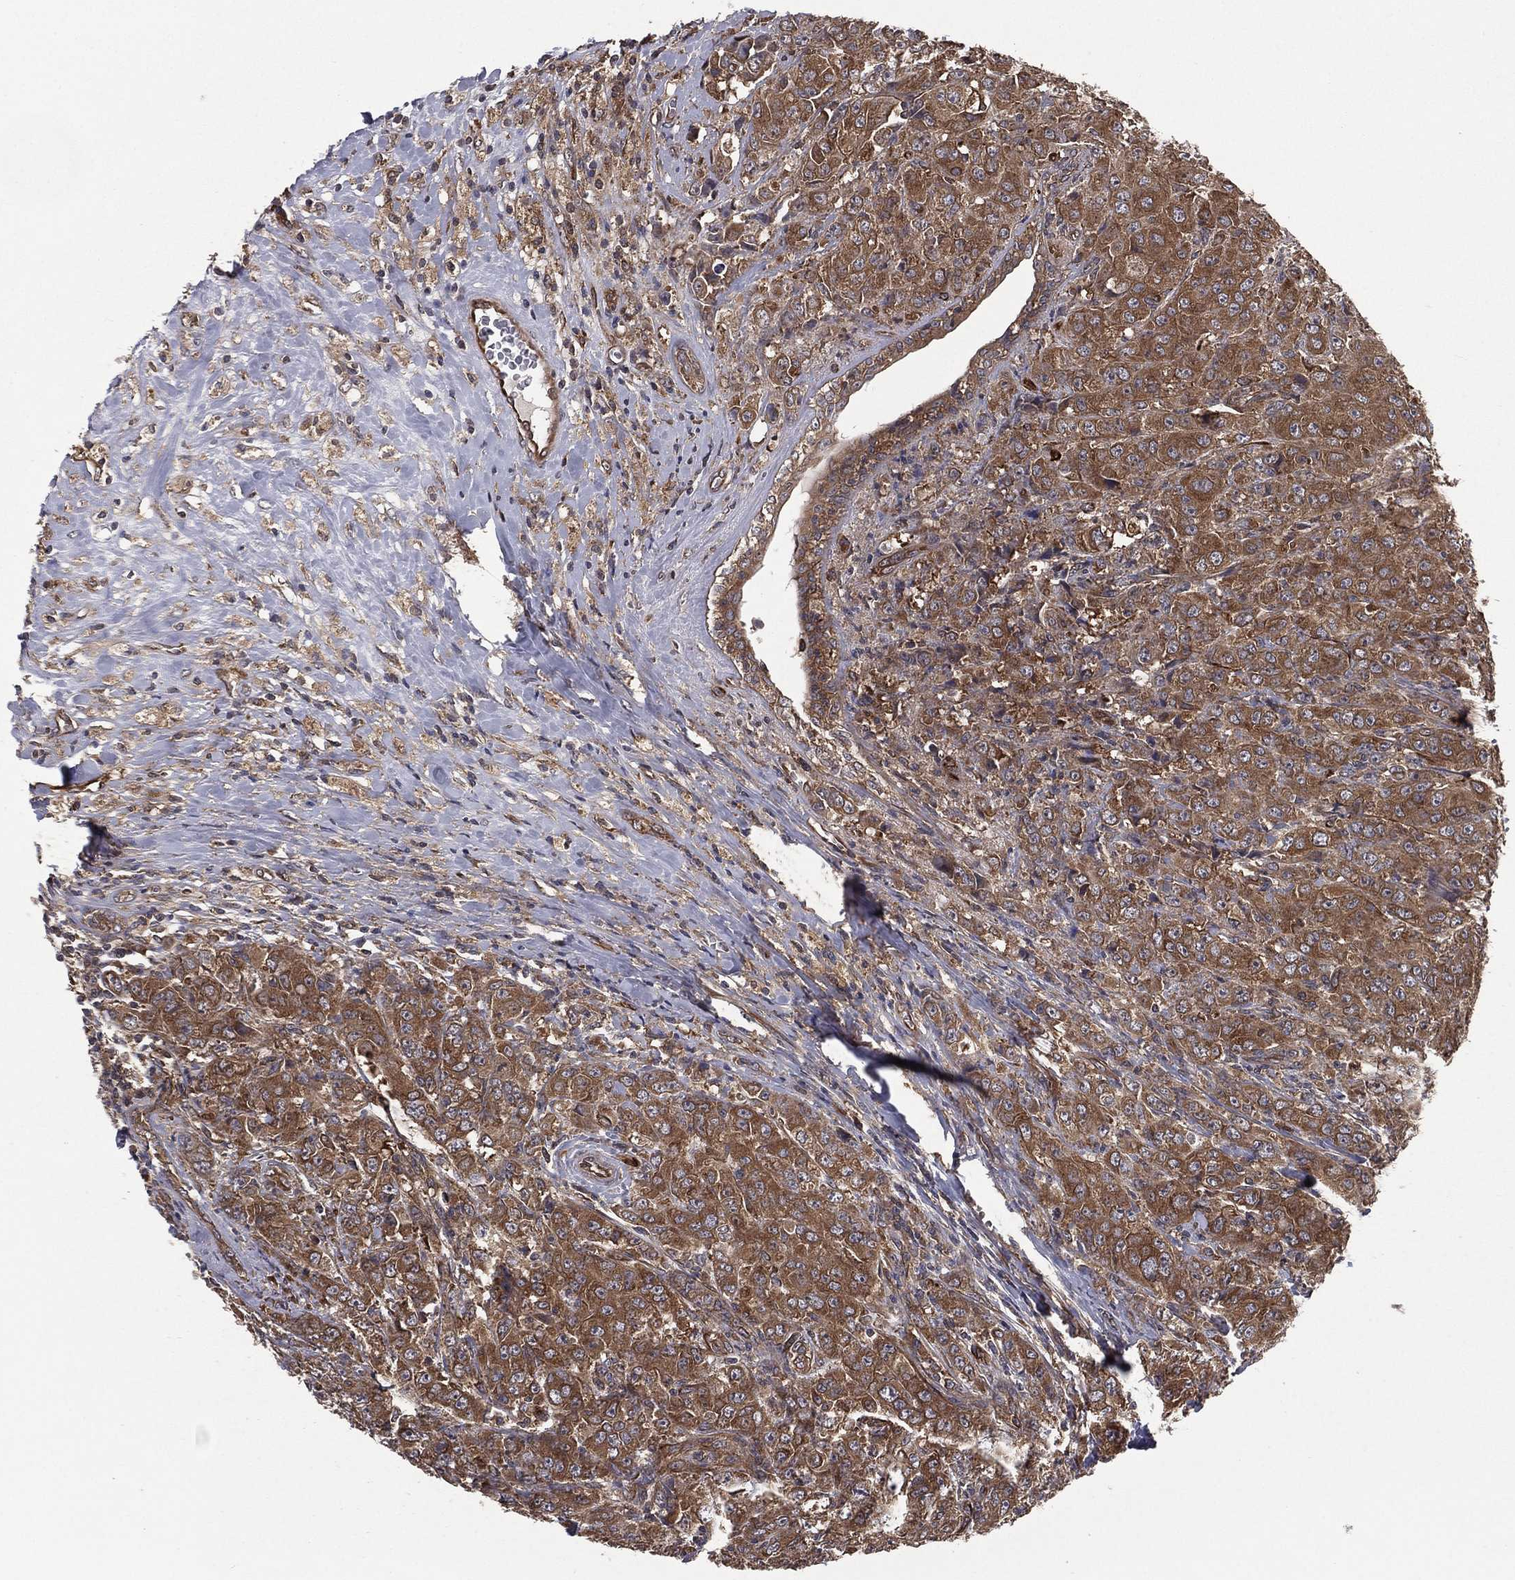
{"staining": {"intensity": "strong", "quantity": ">75%", "location": "cytoplasmic/membranous"}, "tissue": "breast cancer", "cell_type": "Tumor cells", "image_type": "cancer", "snomed": [{"axis": "morphology", "description": "Duct carcinoma"}, {"axis": "topography", "description": "Breast"}], "caption": "Tumor cells demonstrate high levels of strong cytoplasmic/membranous positivity in approximately >75% of cells in breast cancer (invasive ductal carcinoma).", "gene": "CERT1", "patient": {"sex": "female", "age": 43}}